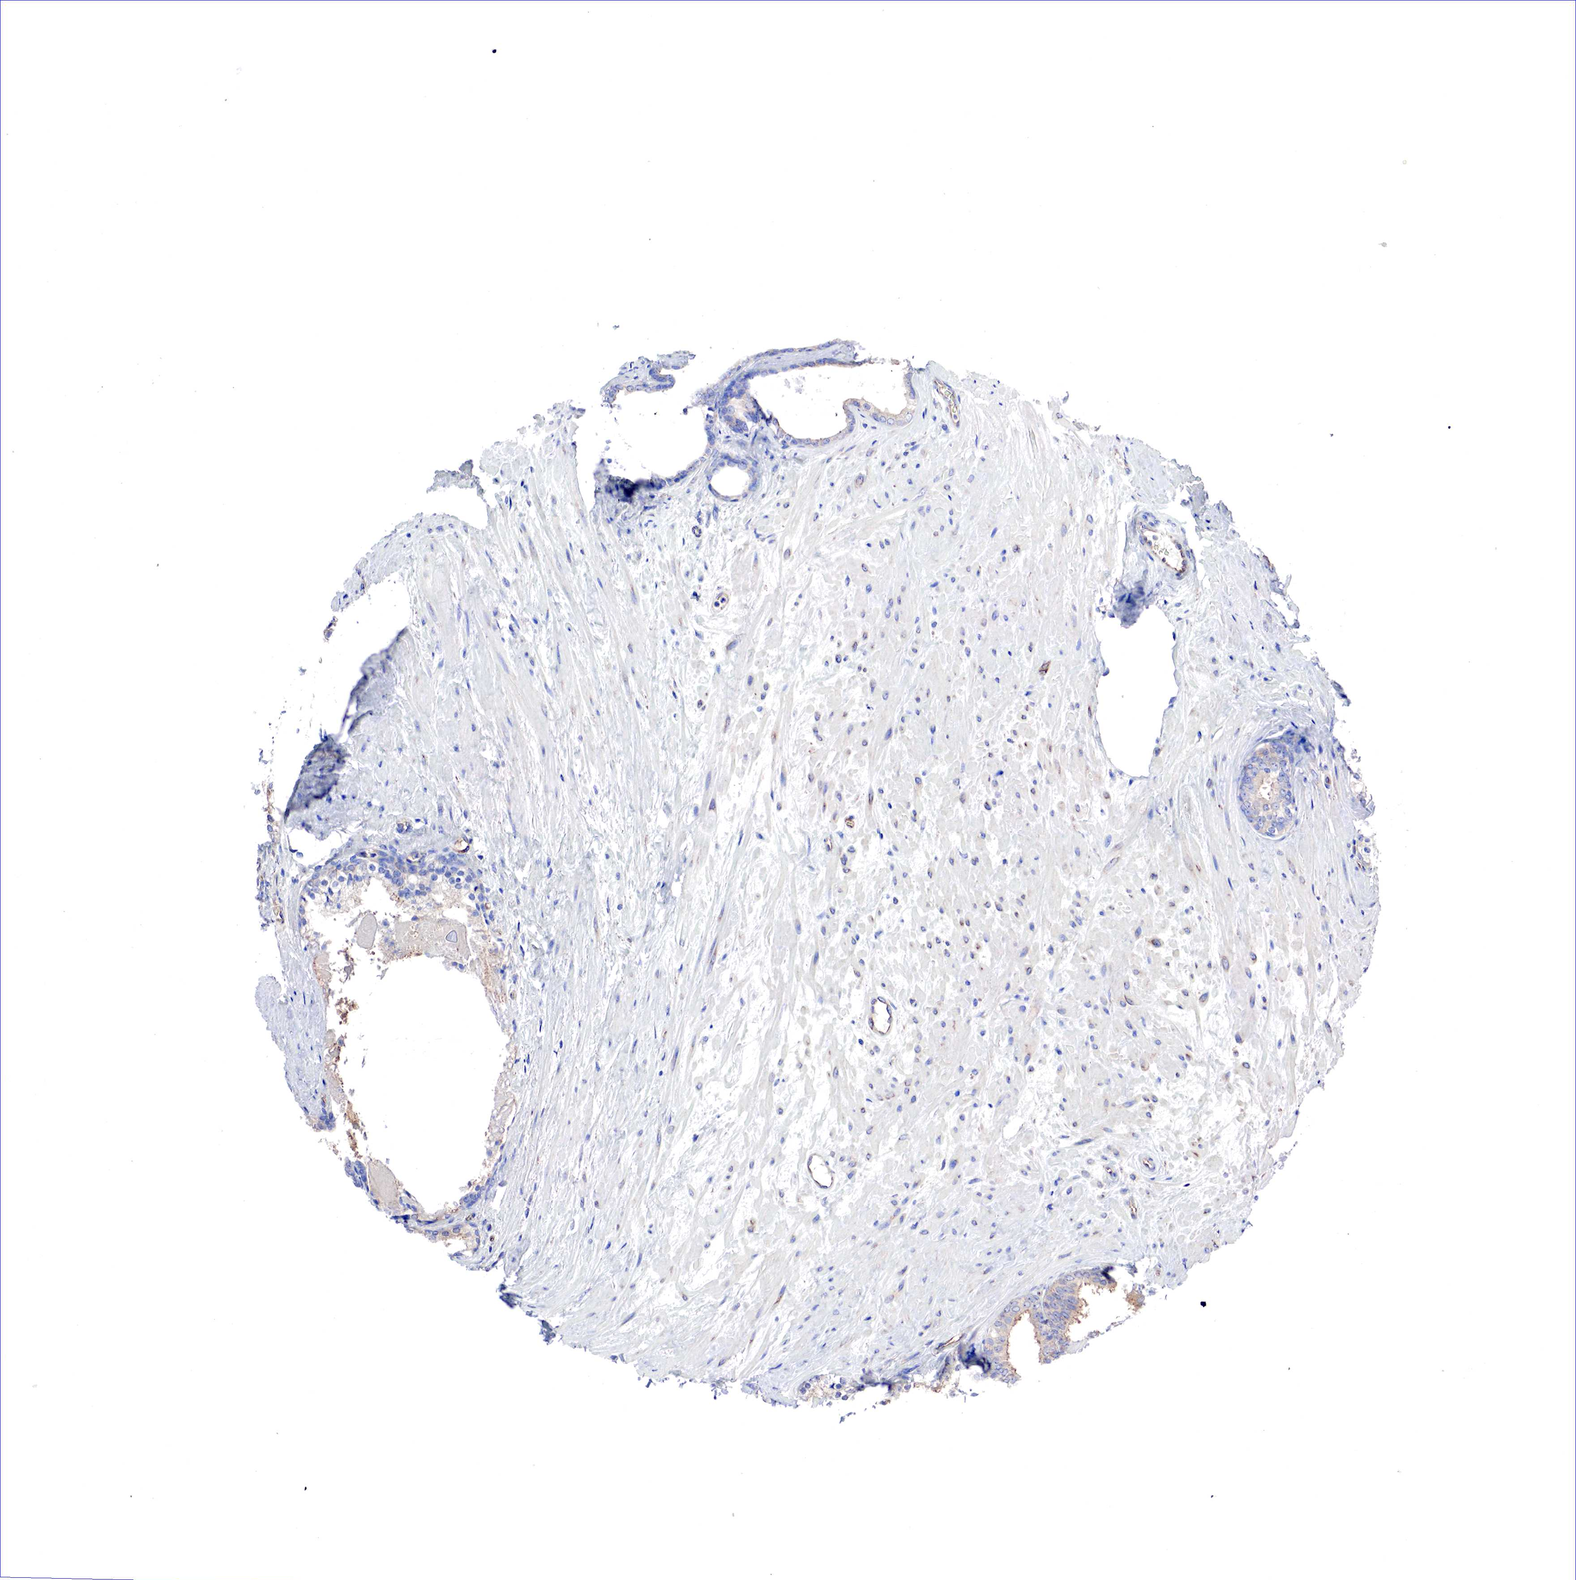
{"staining": {"intensity": "weak", "quantity": ">75%", "location": "cytoplasmic/membranous"}, "tissue": "prostate", "cell_type": "Glandular cells", "image_type": "normal", "snomed": [{"axis": "morphology", "description": "Normal tissue, NOS"}, {"axis": "topography", "description": "Prostate"}], "caption": "Weak cytoplasmic/membranous protein staining is appreciated in about >75% of glandular cells in prostate. The staining was performed using DAB to visualize the protein expression in brown, while the nuclei were stained in blue with hematoxylin (Magnification: 20x).", "gene": "MSN", "patient": {"sex": "male", "age": 65}}